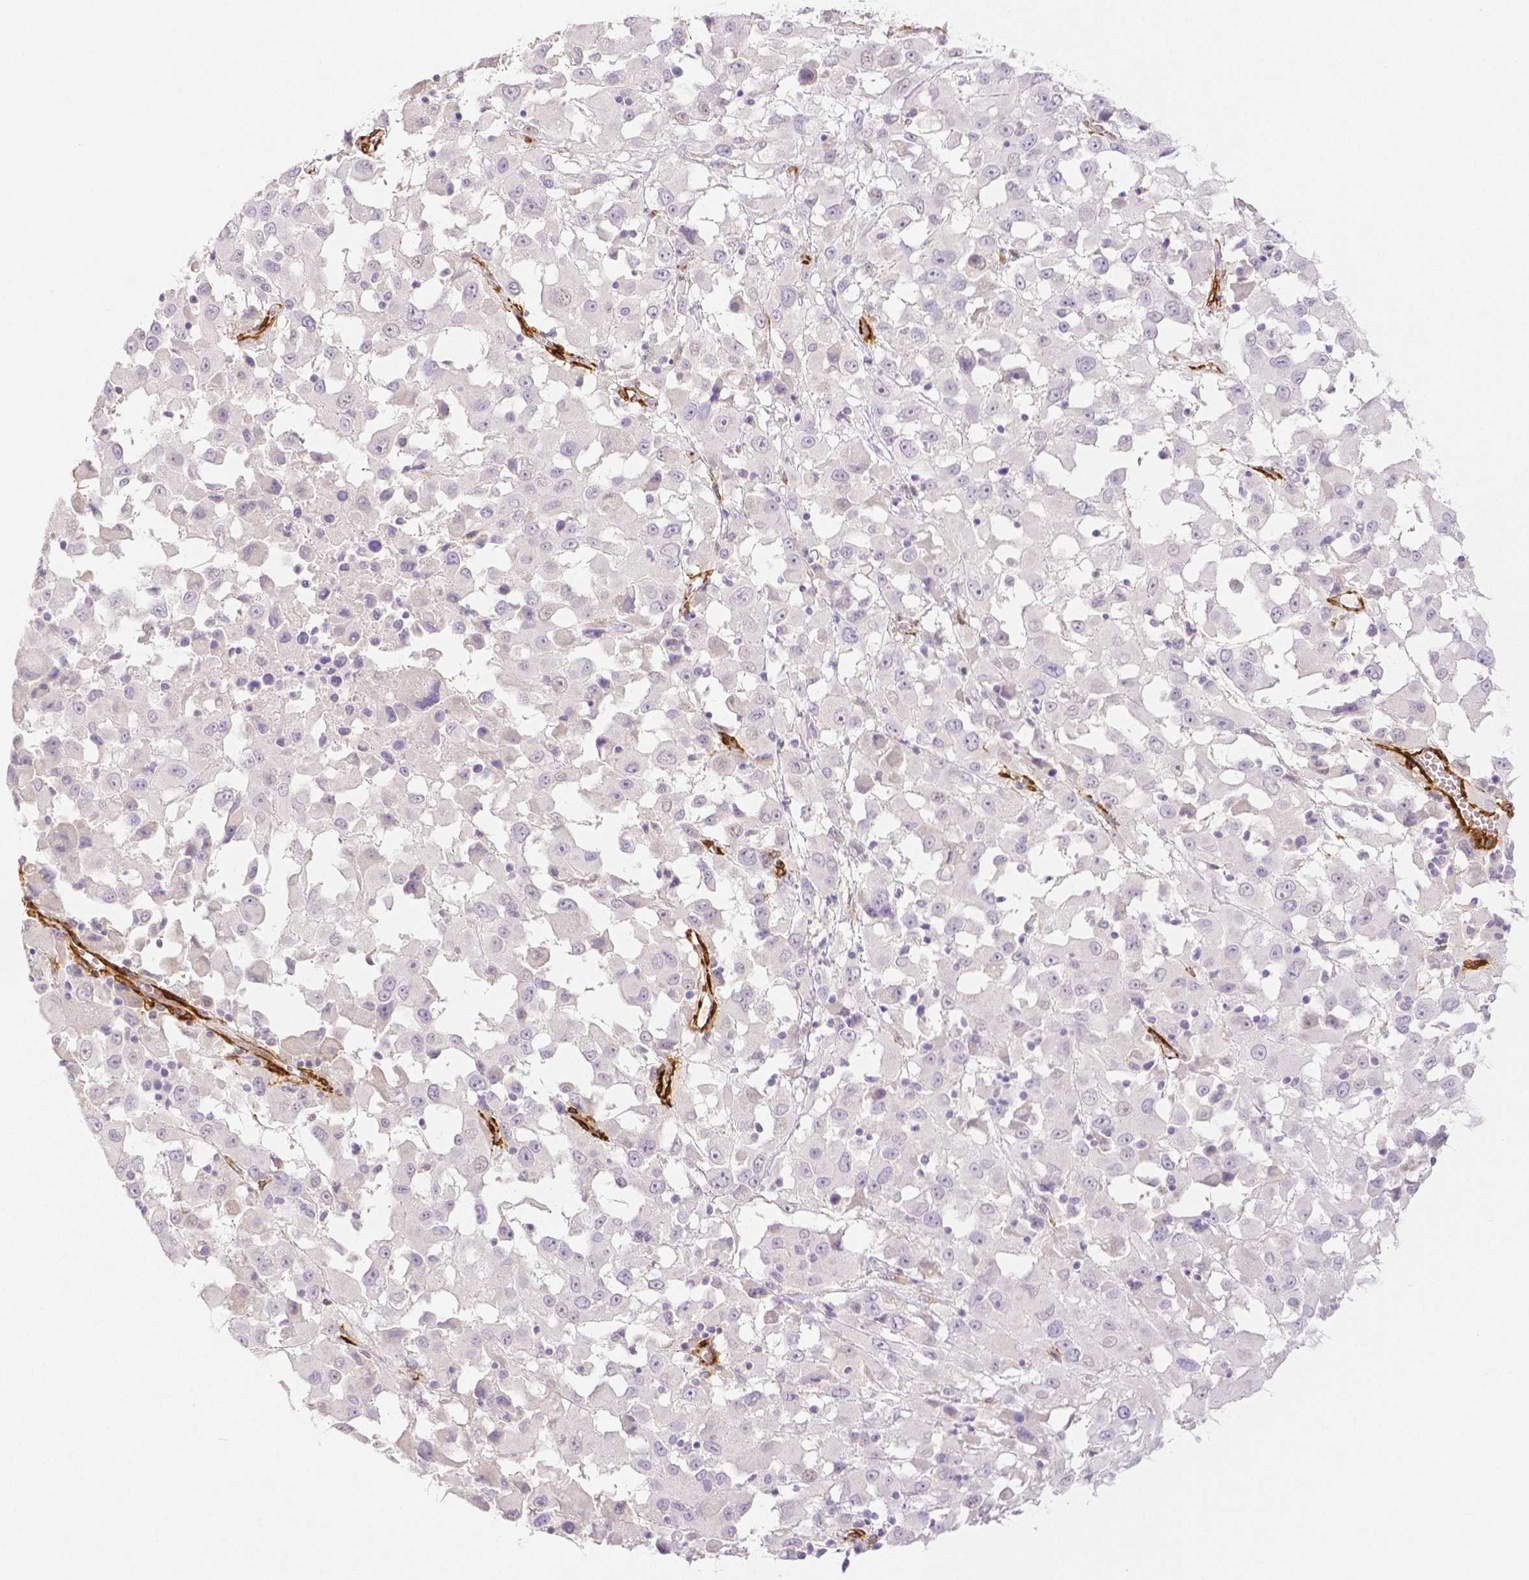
{"staining": {"intensity": "negative", "quantity": "none", "location": "none"}, "tissue": "melanoma", "cell_type": "Tumor cells", "image_type": "cancer", "snomed": [{"axis": "morphology", "description": "Malignant melanoma, Metastatic site"}, {"axis": "topography", "description": "Soft tissue"}], "caption": "A photomicrograph of malignant melanoma (metastatic site) stained for a protein displays no brown staining in tumor cells. The staining was performed using DAB to visualize the protein expression in brown, while the nuclei were stained in blue with hematoxylin (Magnification: 20x).", "gene": "THY1", "patient": {"sex": "male", "age": 50}}